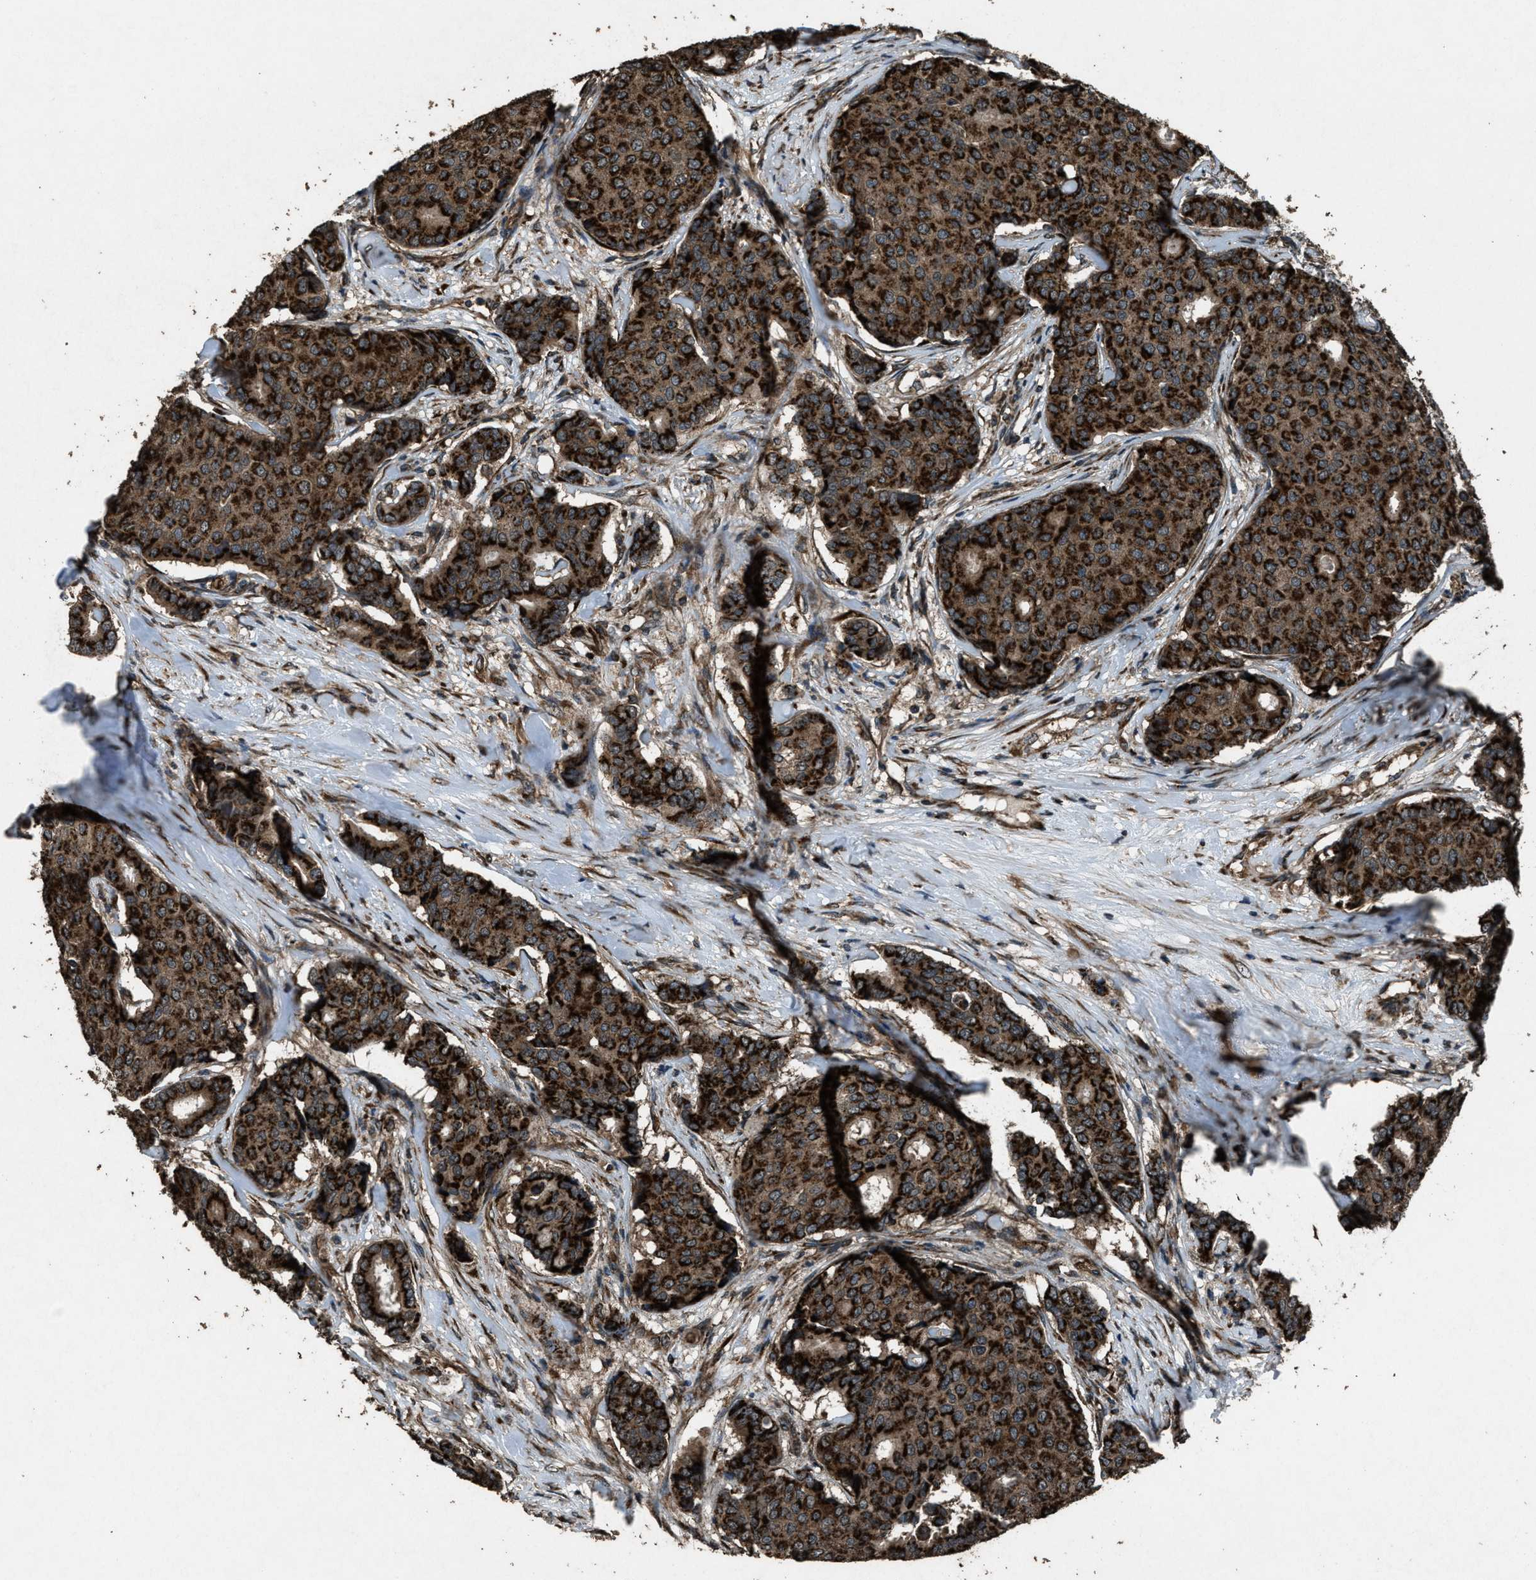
{"staining": {"intensity": "strong", "quantity": ">75%", "location": "cytoplasmic/membranous"}, "tissue": "breast cancer", "cell_type": "Tumor cells", "image_type": "cancer", "snomed": [{"axis": "morphology", "description": "Duct carcinoma"}, {"axis": "topography", "description": "Breast"}], "caption": "Protein expression analysis of breast invasive ductal carcinoma shows strong cytoplasmic/membranous expression in about >75% of tumor cells. The staining was performed using DAB (3,3'-diaminobenzidine) to visualize the protein expression in brown, while the nuclei were stained in blue with hematoxylin (Magnification: 20x).", "gene": "SLC38A10", "patient": {"sex": "female", "age": 75}}